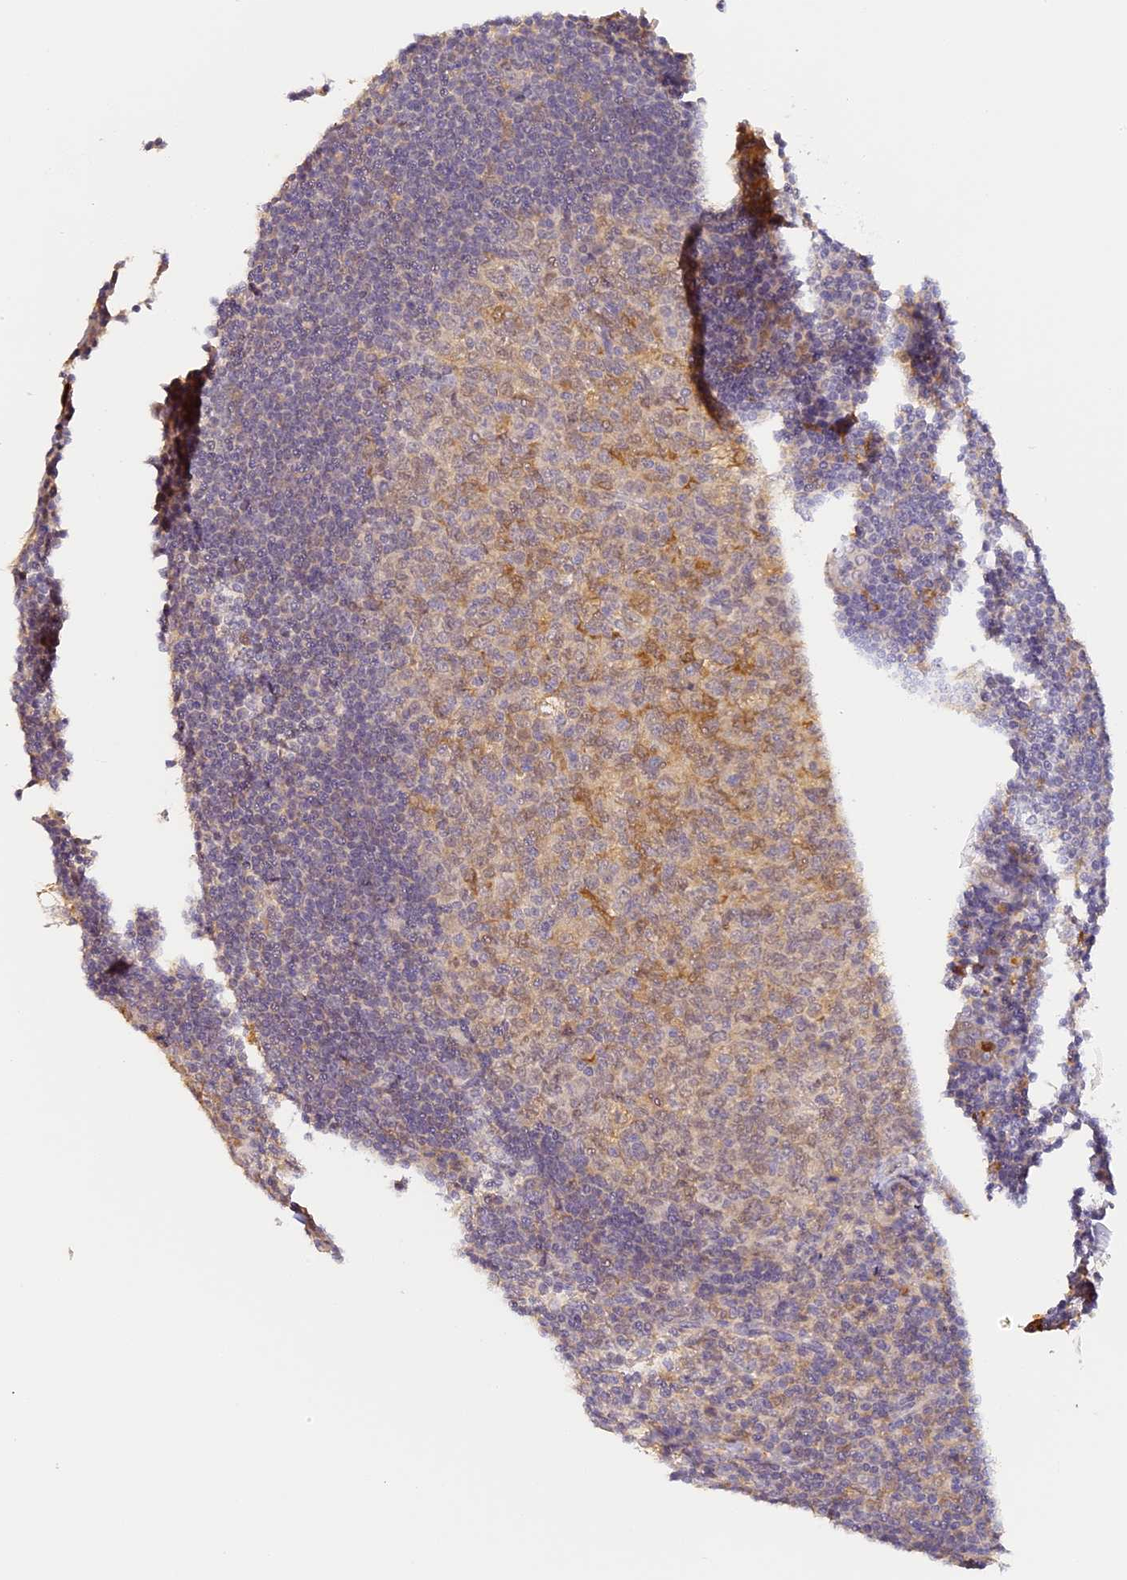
{"staining": {"intensity": "moderate", "quantity": "<25%", "location": "none"}, "tissue": "tonsil", "cell_type": "Germinal center cells", "image_type": "normal", "snomed": [{"axis": "morphology", "description": "Normal tissue, NOS"}, {"axis": "topography", "description": "Tonsil"}], "caption": "IHC of normal tonsil exhibits low levels of moderate None expression in approximately <25% of germinal center cells. The staining was performed using DAB (3,3'-diaminobenzidine), with brown indicating positive protein expression. Nuclei are stained blue with hematoxylin.", "gene": "NCF4", "patient": {"sex": "male", "age": 17}}